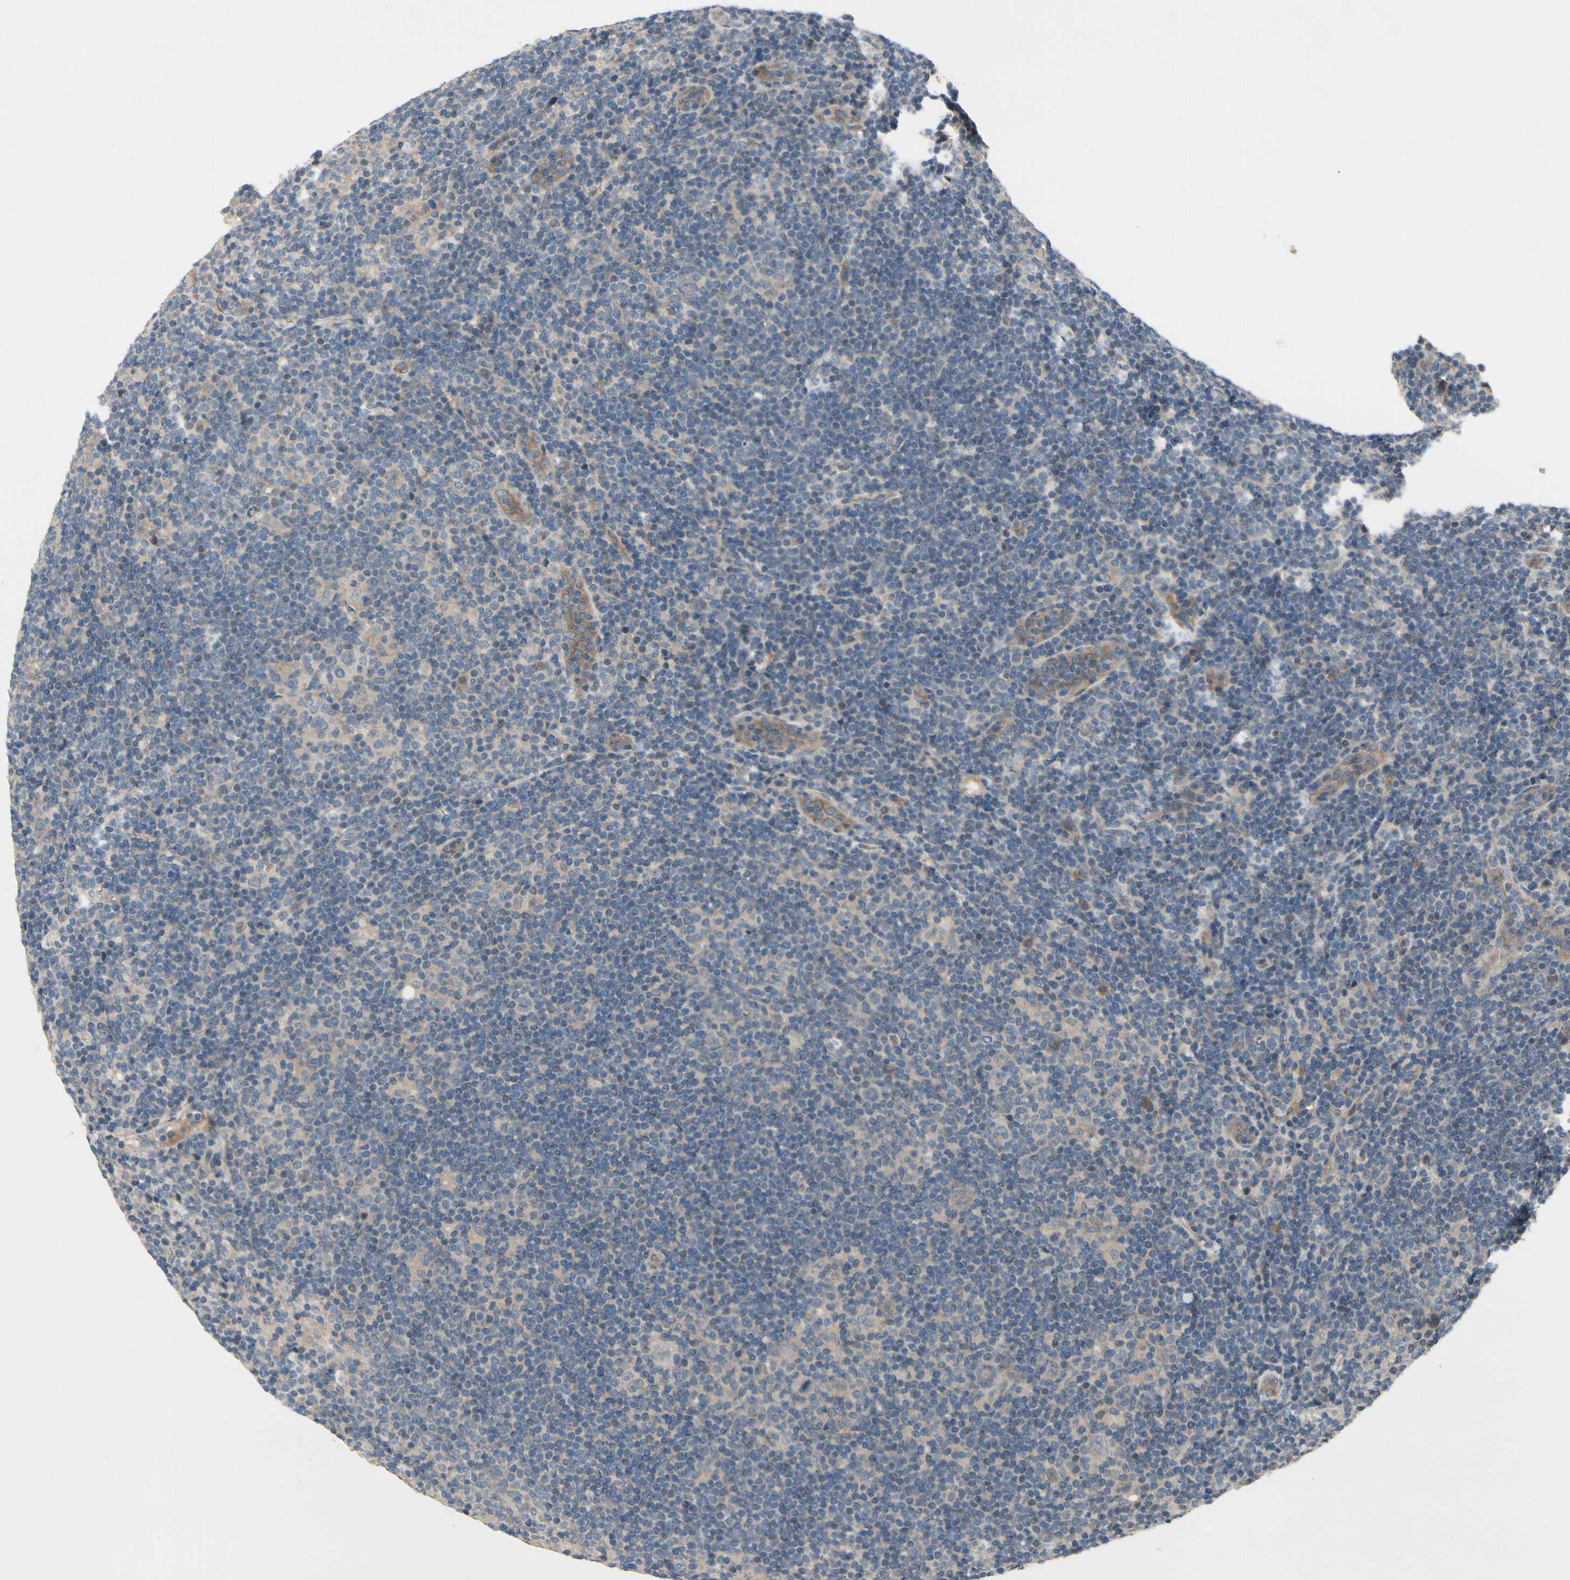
{"staining": {"intensity": "weak", "quantity": "25%-75%", "location": "cytoplasmic/membranous"}, "tissue": "lymphoma", "cell_type": "Tumor cells", "image_type": "cancer", "snomed": [{"axis": "morphology", "description": "Hodgkin's disease, NOS"}, {"axis": "topography", "description": "Lymph node"}], "caption": "Tumor cells show low levels of weak cytoplasmic/membranous positivity in approximately 25%-75% of cells in human lymphoma. (brown staining indicates protein expression, while blue staining denotes nuclei).", "gene": "ICAM5", "patient": {"sex": "female", "age": 57}}